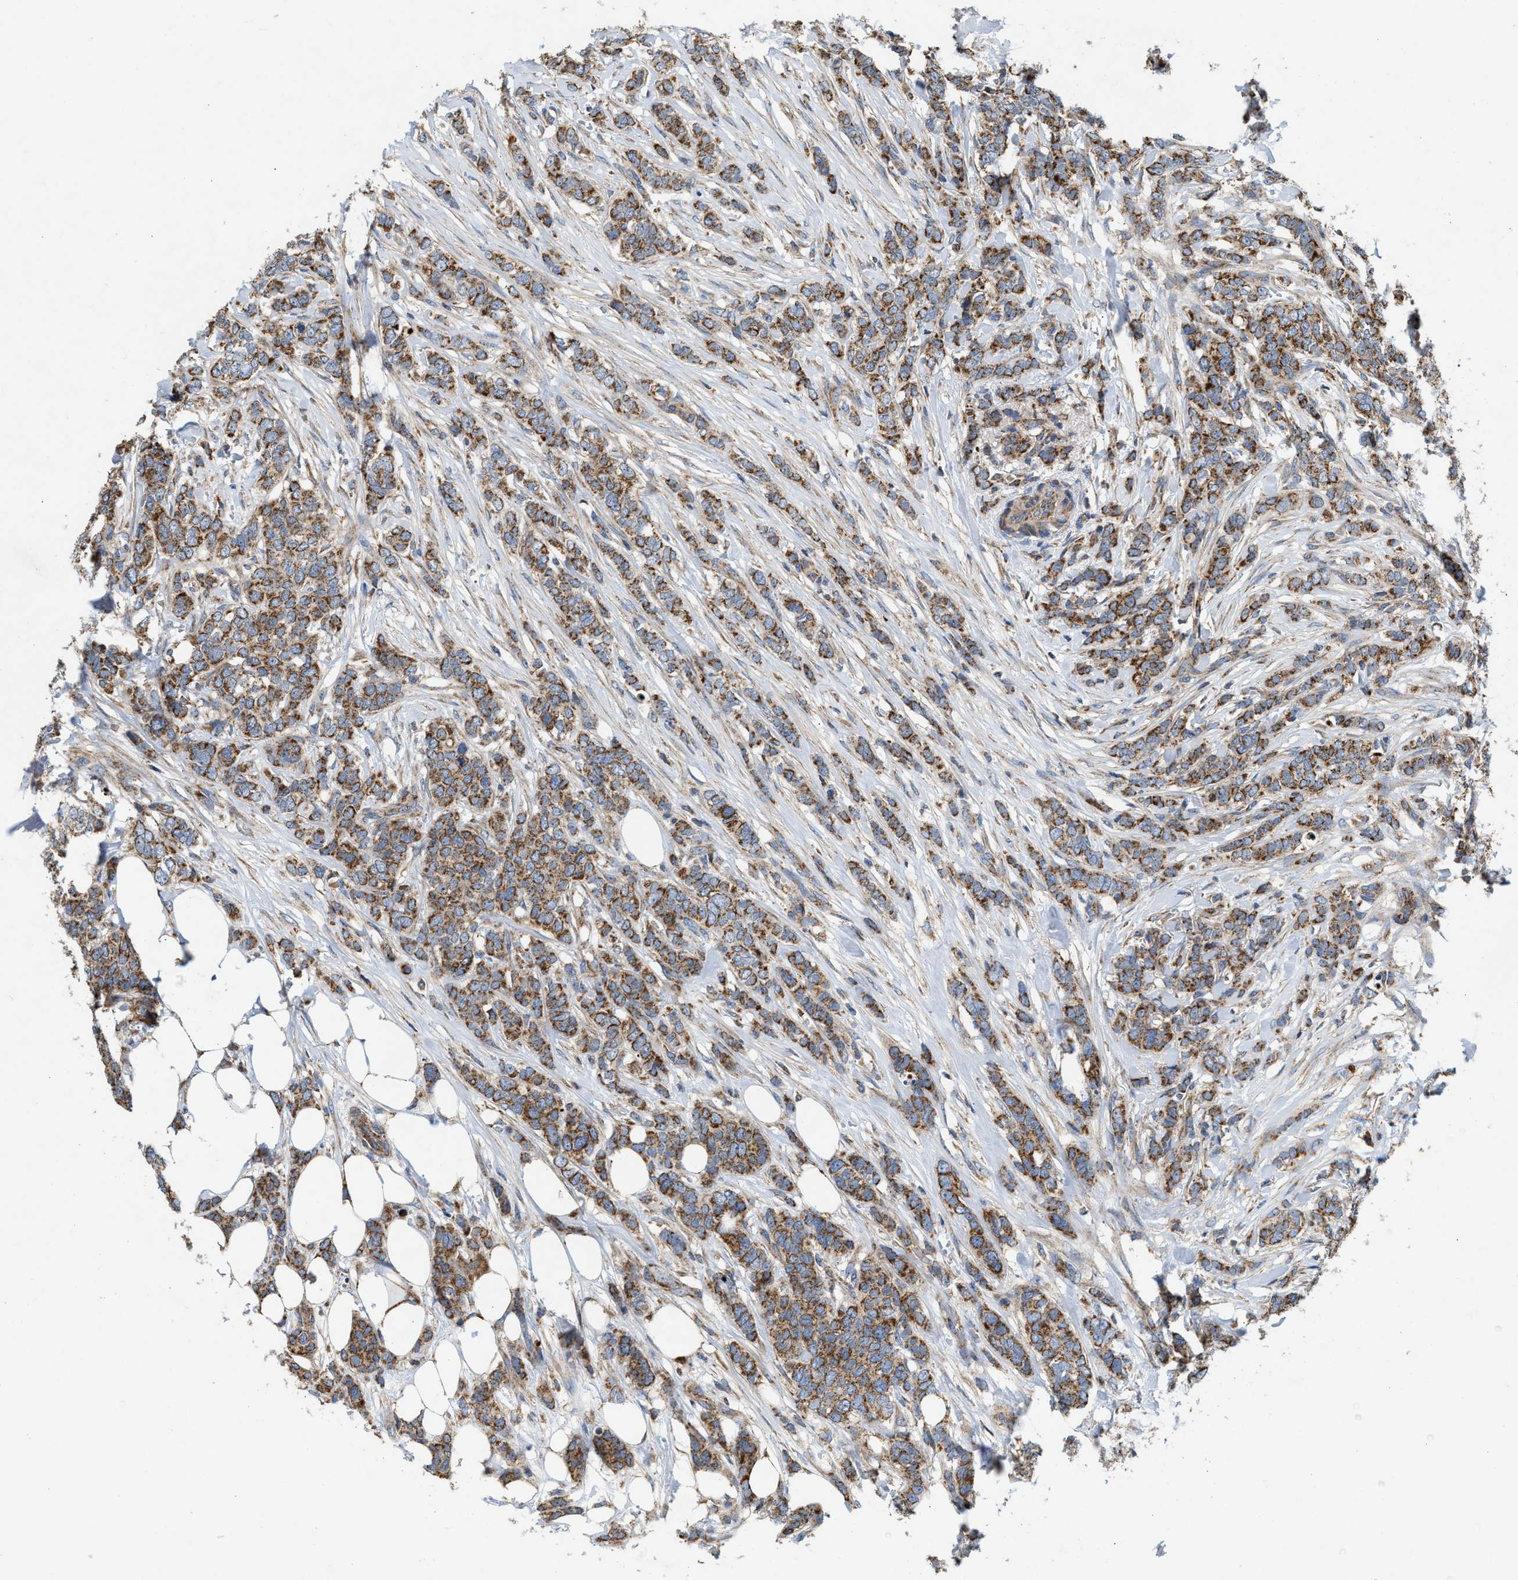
{"staining": {"intensity": "moderate", "quantity": ">75%", "location": "cytoplasmic/membranous"}, "tissue": "breast cancer", "cell_type": "Tumor cells", "image_type": "cancer", "snomed": [{"axis": "morphology", "description": "Lobular carcinoma"}, {"axis": "topography", "description": "Skin"}, {"axis": "topography", "description": "Breast"}], "caption": "Human breast lobular carcinoma stained for a protein (brown) exhibits moderate cytoplasmic/membranous positive expression in approximately >75% of tumor cells.", "gene": "TACO1", "patient": {"sex": "female", "age": 46}}